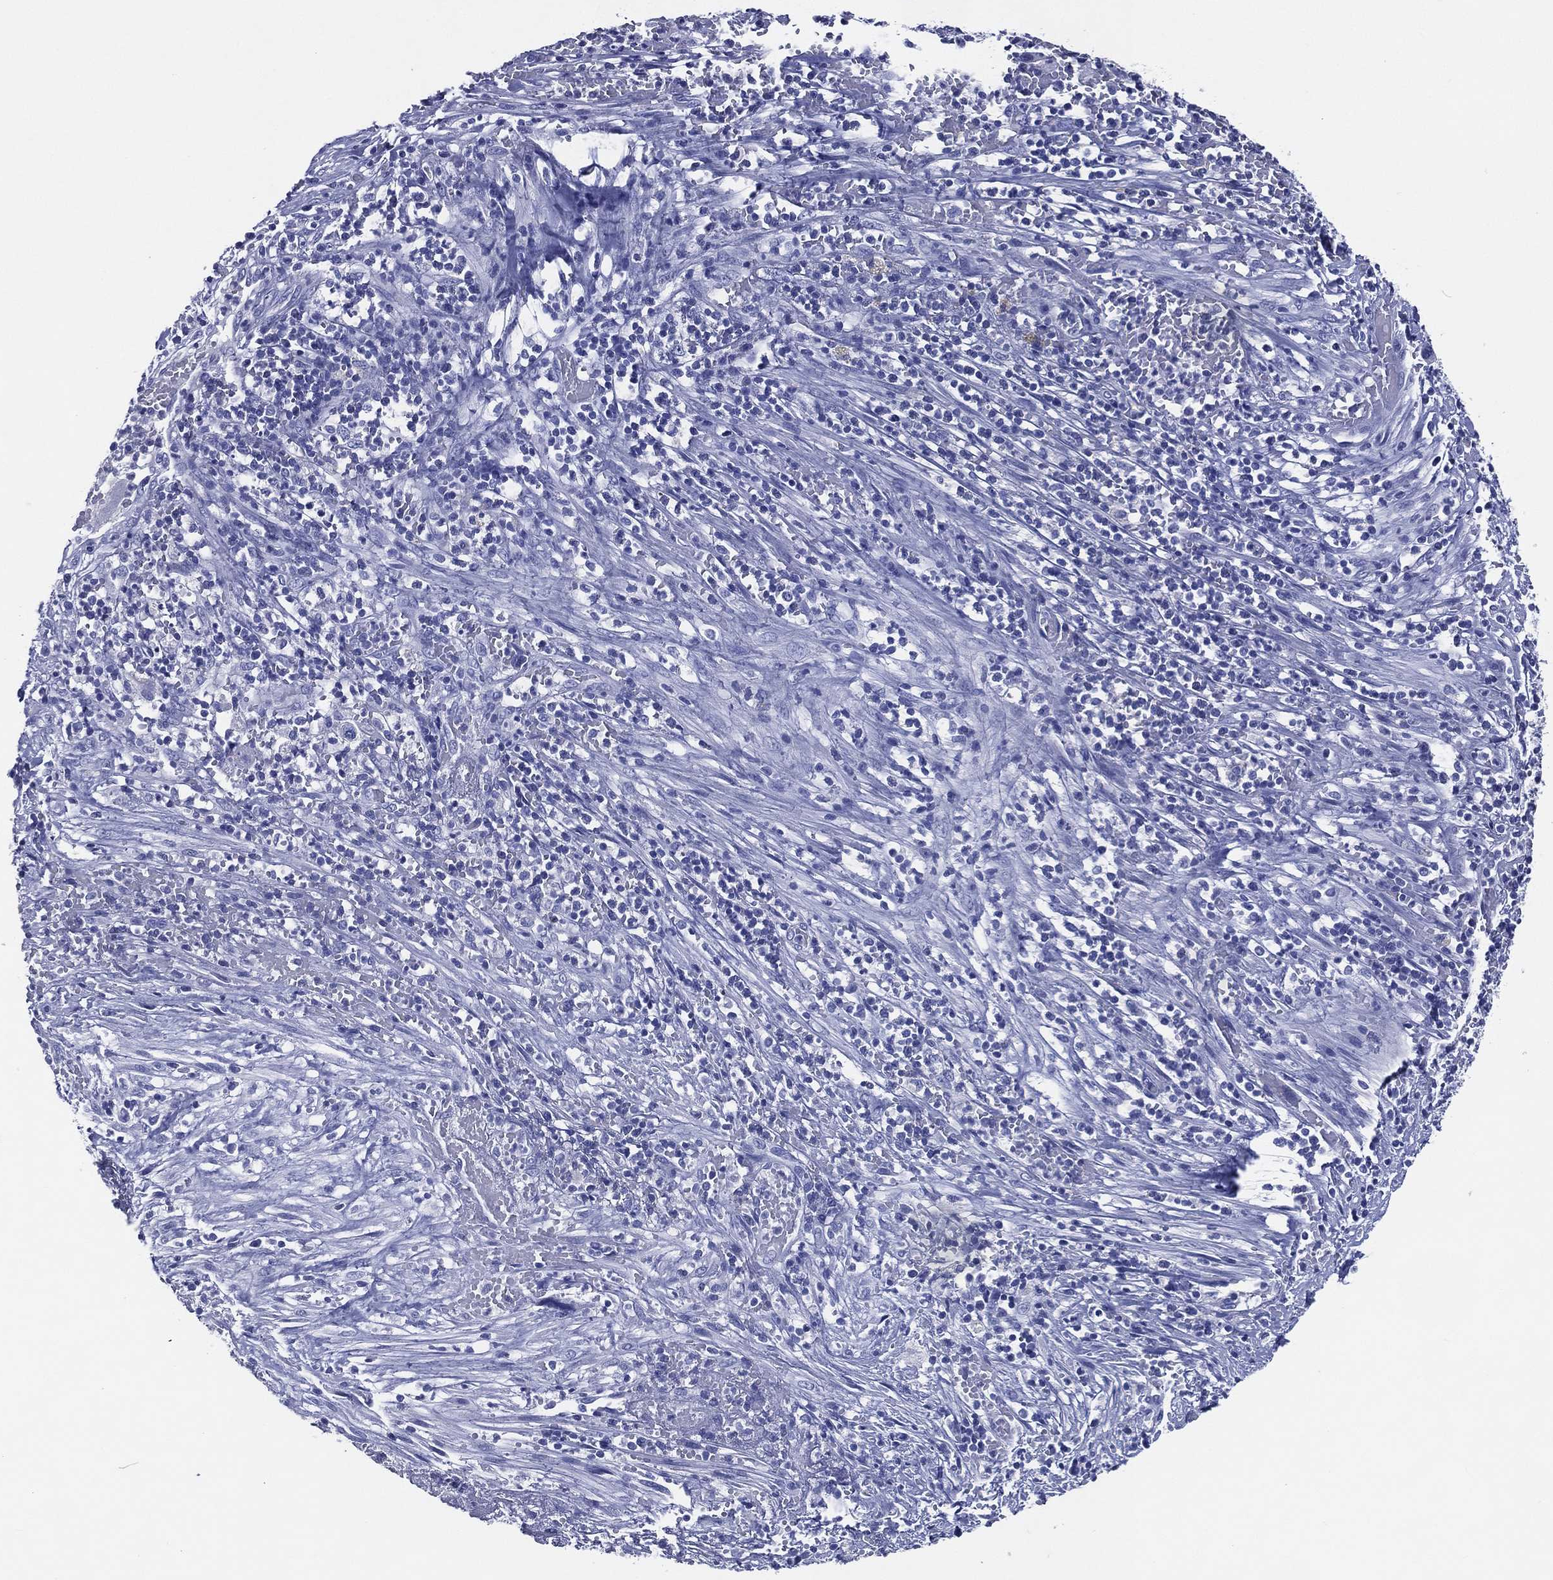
{"staining": {"intensity": "negative", "quantity": "none", "location": "none"}, "tissue": "cervical cancer", "cell_type": "Tumor cells", "image_type": "cancer", "snomed": [{"axis": "morphology", "description": "Squamous cell carcinoma, NOS"}, {"axis": "topography", "description": "Cervix"}], "caption": "Human cervical cancer stained for a protein using immunohistochemistry (IHC) demonstrates no positivity in tumor cells.", "gene": "ACE2", "patient": {"sex": "female", "age": 70}}